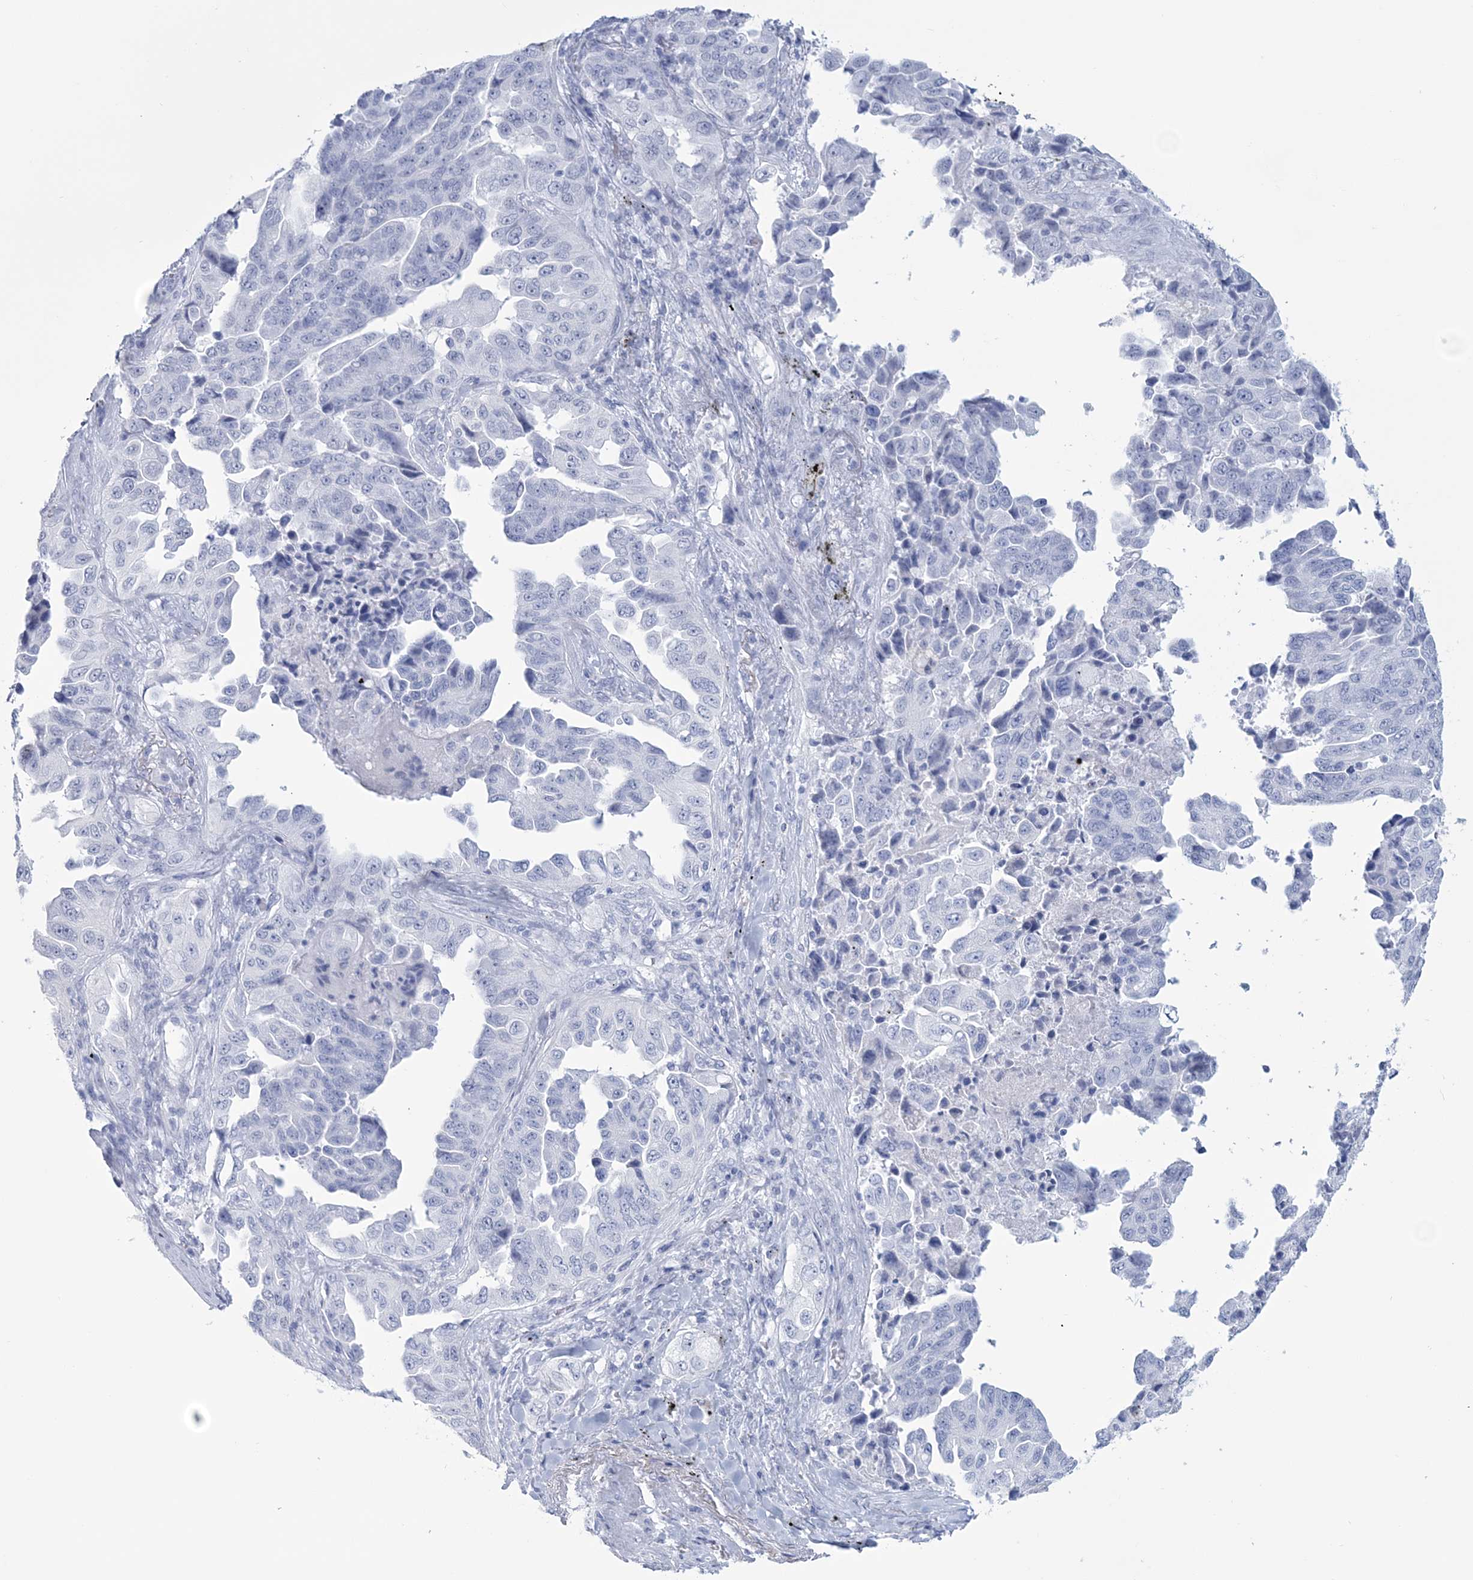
{"staining": {"intensity": "negative", "quantity": "none", "location": "none"}, "tissue": "lung cancer", "cell_type": "Tumor cells", "image_type": "cancer", "snomed": [{"axis": "morphology", "description": "Adenocarcinoma, NOS"}, {"axis": "topography", "description": "Lung"}], "caption": "IHC photomicrograph of neoplastic tissue: human lung adenocarcinoma stained with DAB displays no significant protein expression in tumor cells.", "gene": "DPCD", "patient": {"sex": "female", "age": 51}}